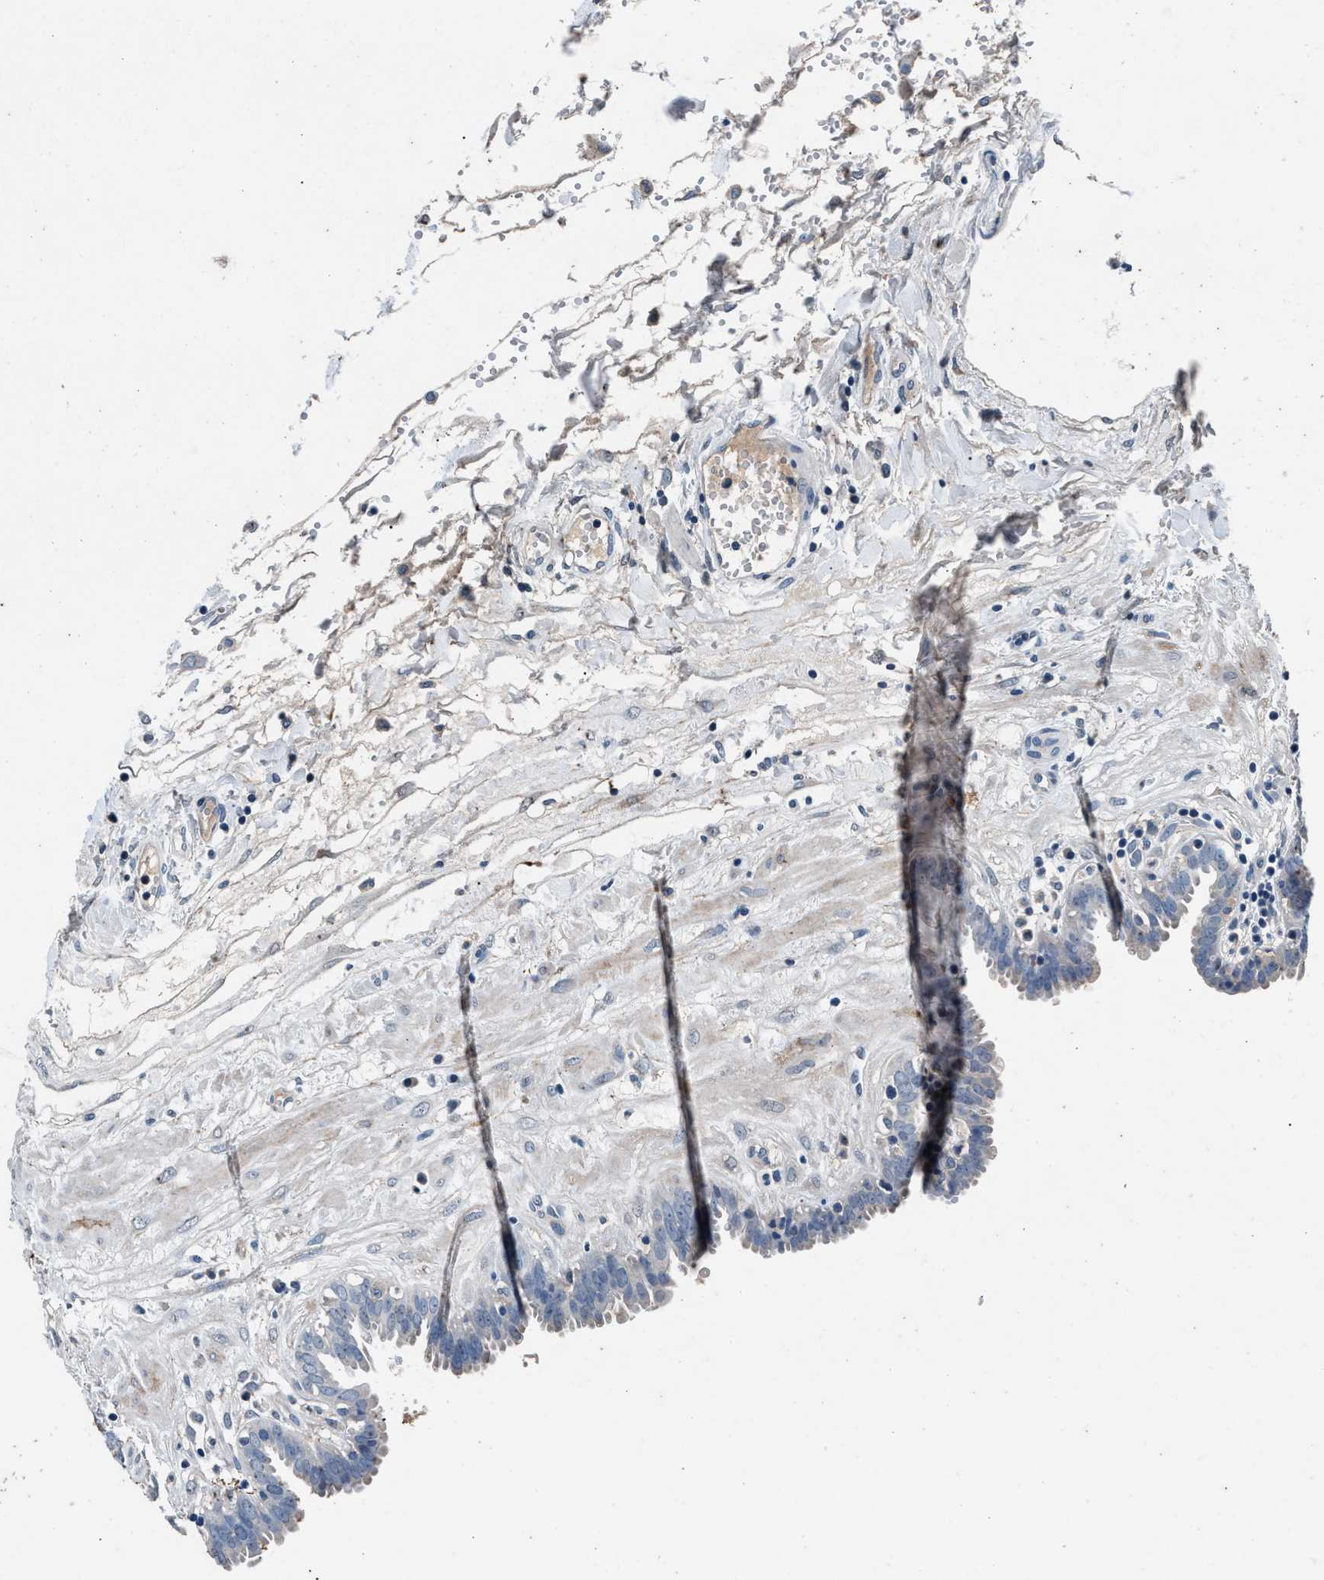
{"staining": {"intensity": "negative", "quantity": "none", "location": "none"}, "tissue": "fallopian tube", "cell_type": "Glandular cells", "image_type": "normal", "snomed": [{"axis": "morphology", "description": "Normal tissue, NOS"}, {"axis": "topography", "description": "Fallopian tube"}, {"axis": "topography", "description": "Placenta"}], "caption": "The photomicrograph reveals no significant positivity in glandular cells of fallopian tube.", "gene": "DENND6B", "patient": {"sex": "female", "age": 32}}